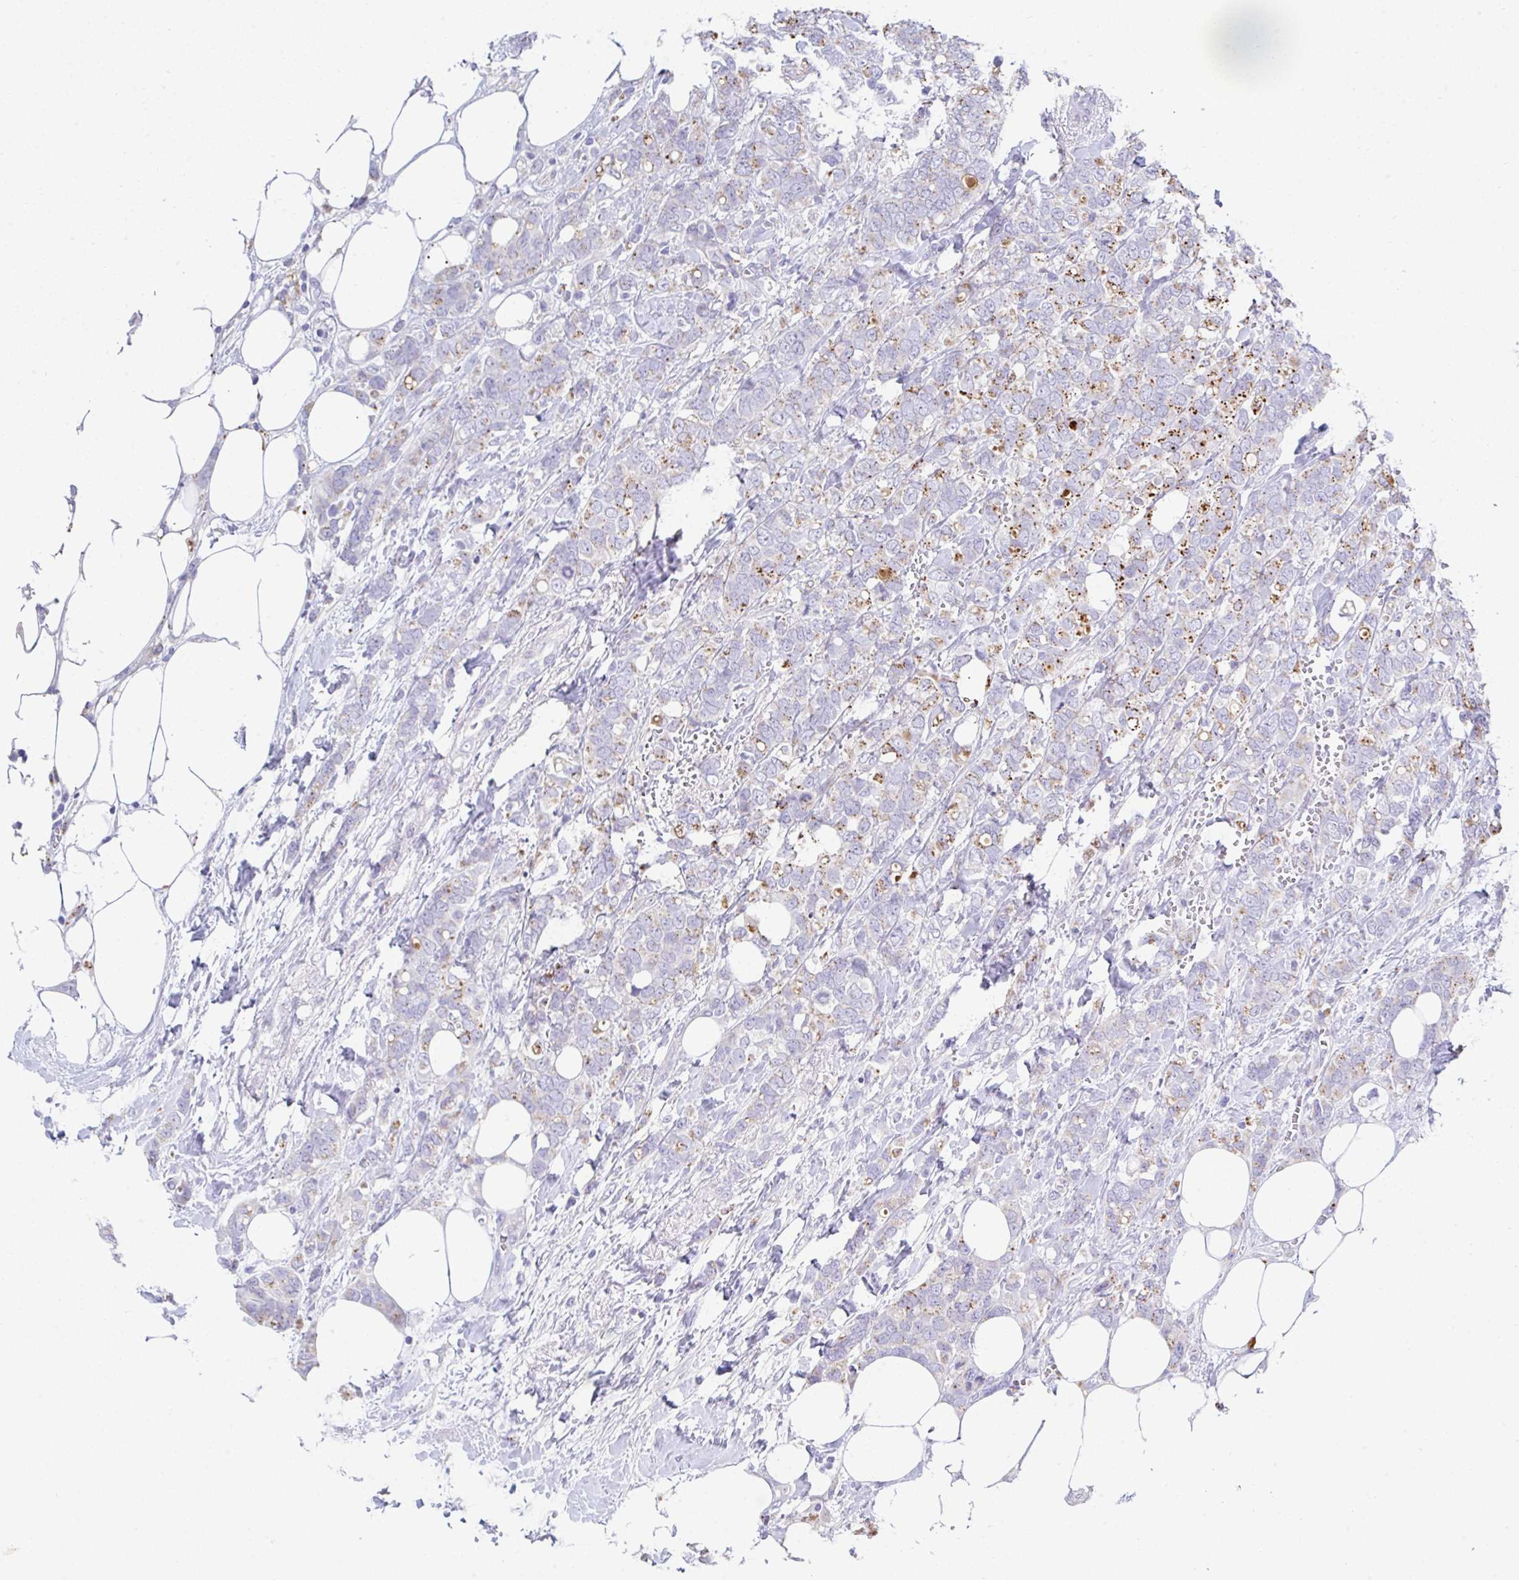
{"staining": {"intensity": "moderate", "quantity": "25%-75%", "location": "cytoplasmic/membranous"}, "tissue": "breast cancer", "cell_type": "Tumor cells", "image_type": "cancer", "snomed": [{"axis": "morphology", "description": "Lobular carcinoma"}, {"axis": "topography", "description": "Breast"}], "caption": "Immunohistochemistry of breast cancer (lobular carcinoma) exhibits medium levels of moderate cytoplasmic/membranous staining in approximately 25%-75% of tumor cells.", "gene": "ZNF33A", "patient": {"sex": "female", "age": 91}}